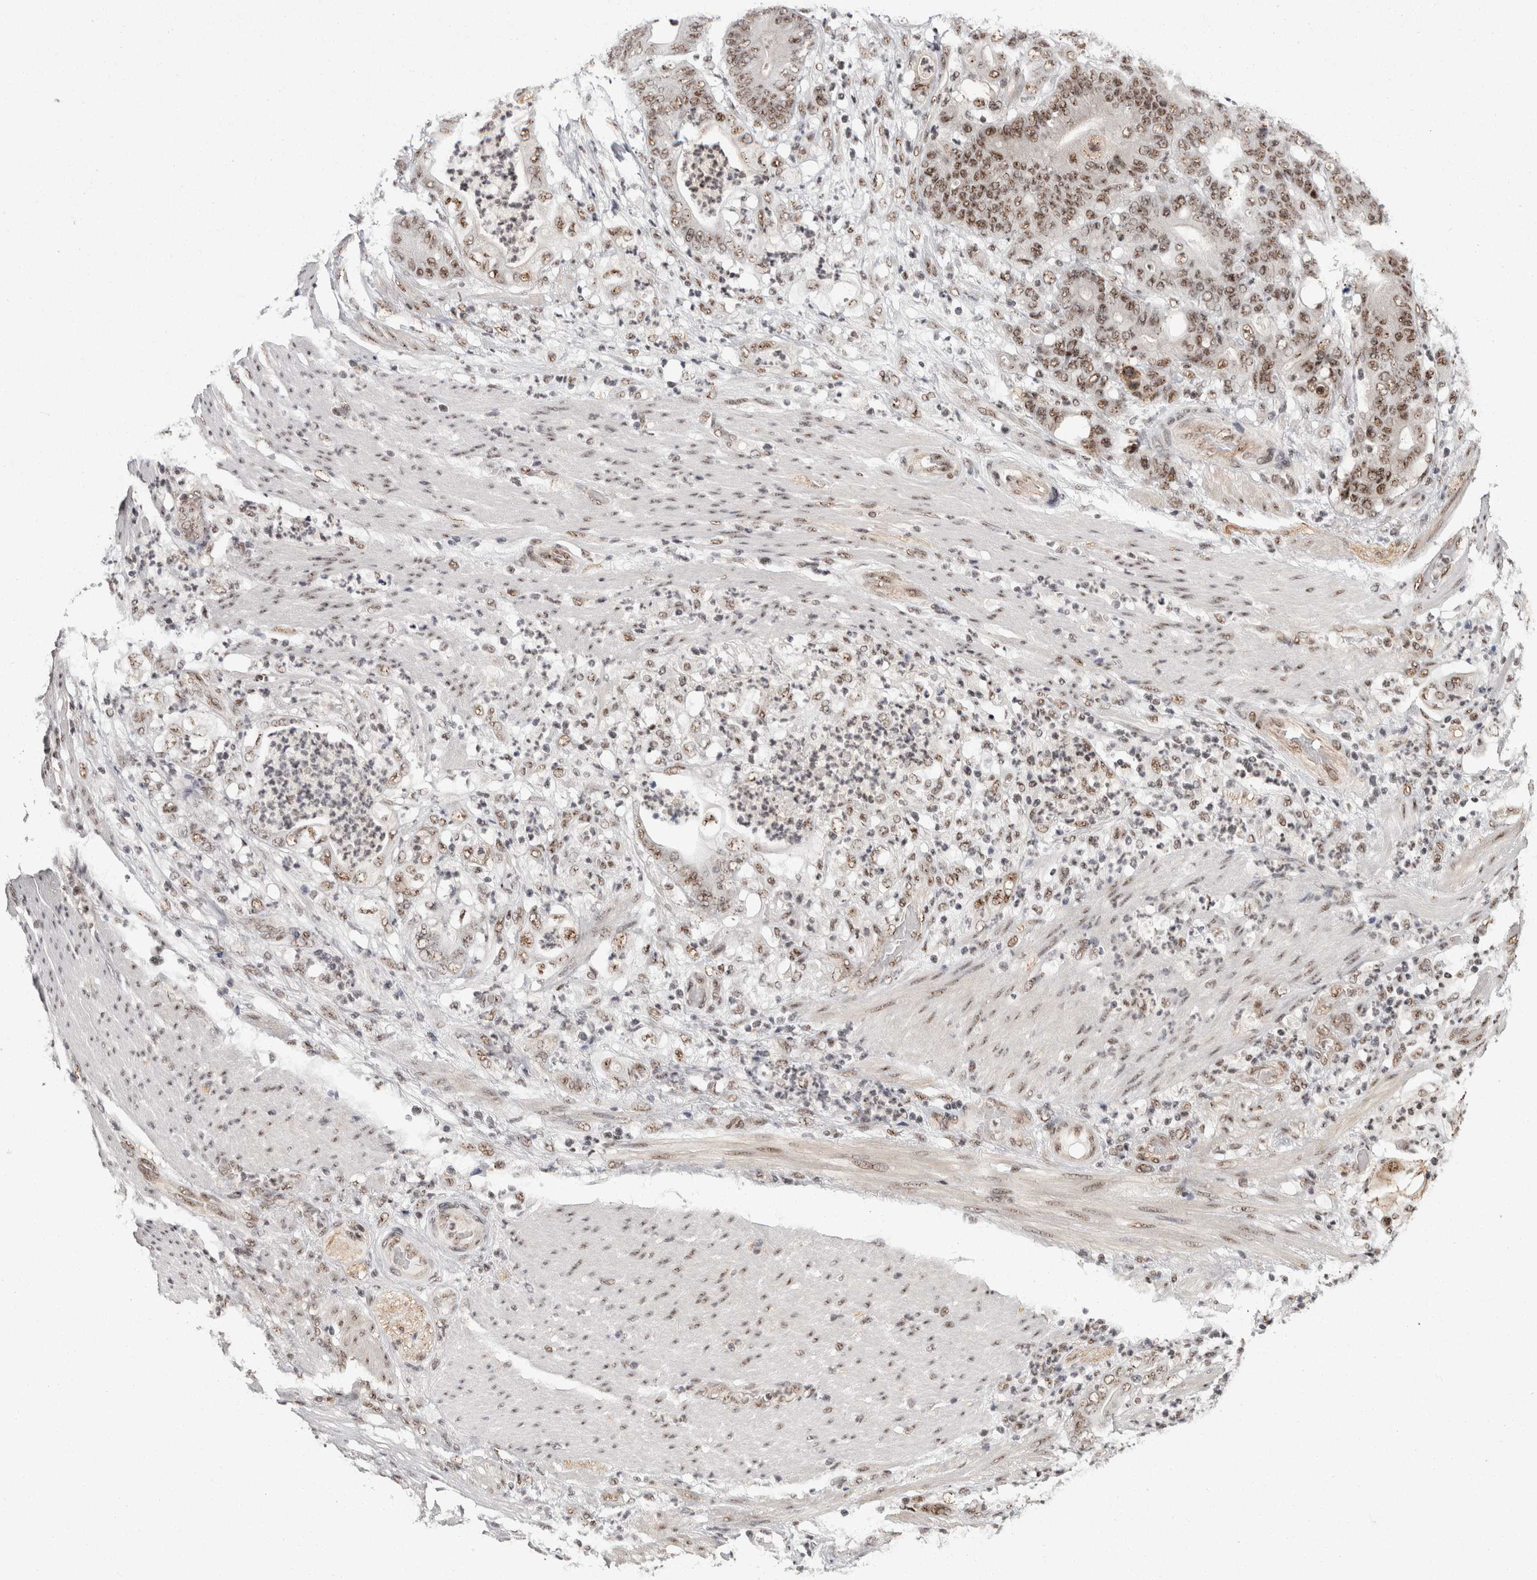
{"staining": {"intensity": "moderate", "quantity": ">75%", "location": "nuclear"}, "tissue": "stomach cancer", "cell_type": "Tumor cells", "image_type": "cancer", "snomed": [{"axis": "morphology", "description": "Adenocarcinoma, NOS"}, {"axis": "topography", "description": "Stomach"}], "caption": "Moderate nuclear staining for a protein is appreciated in about >75% of tumor cells of stomach cancer using IHC.", "gene": "MKNK1", "patient": {"sex": "female", "age": 73}}